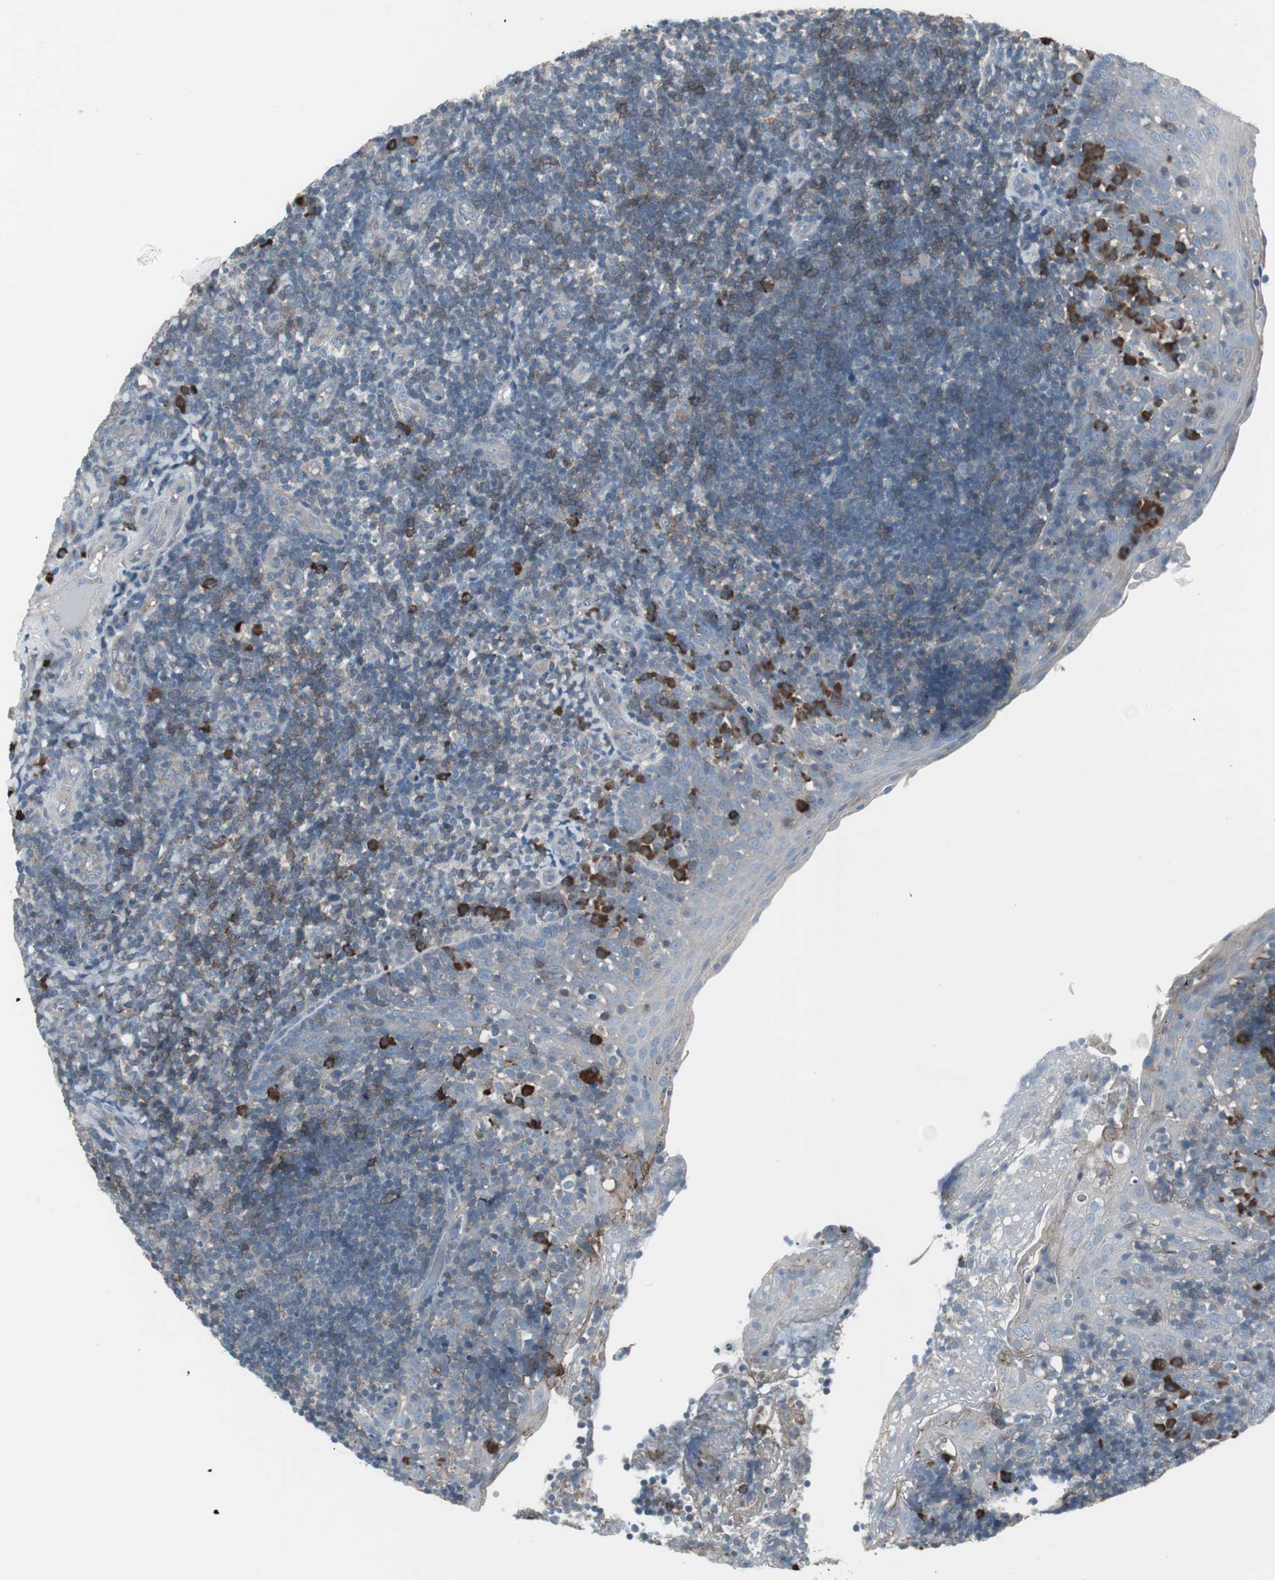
{"staining": {"intensity": "weak", "quantity": "<25%", "location": "cytoplasmic/membranous"}, "tissue": "tonsil", "cell_type": "Germinal center cells", "image_type": "normal", "snomed": [{"axis": "morphology", "description": "Normal tissue, NOS"}, {"axis": "topography", "description": "Tonsil"}], "caption": "Immunohistochemistry histopathology image of normal tonsil: tonsil stained with DAB (3,3'-diaminobenzidine) reveals no significant protein positivity in germinal center cells. (Brightfield microscopy of DAB immunohistochemistry (IHC) at high magnification).", "gene": "ZSCAN32", "patient": {"sex": "female", "age": 40}}